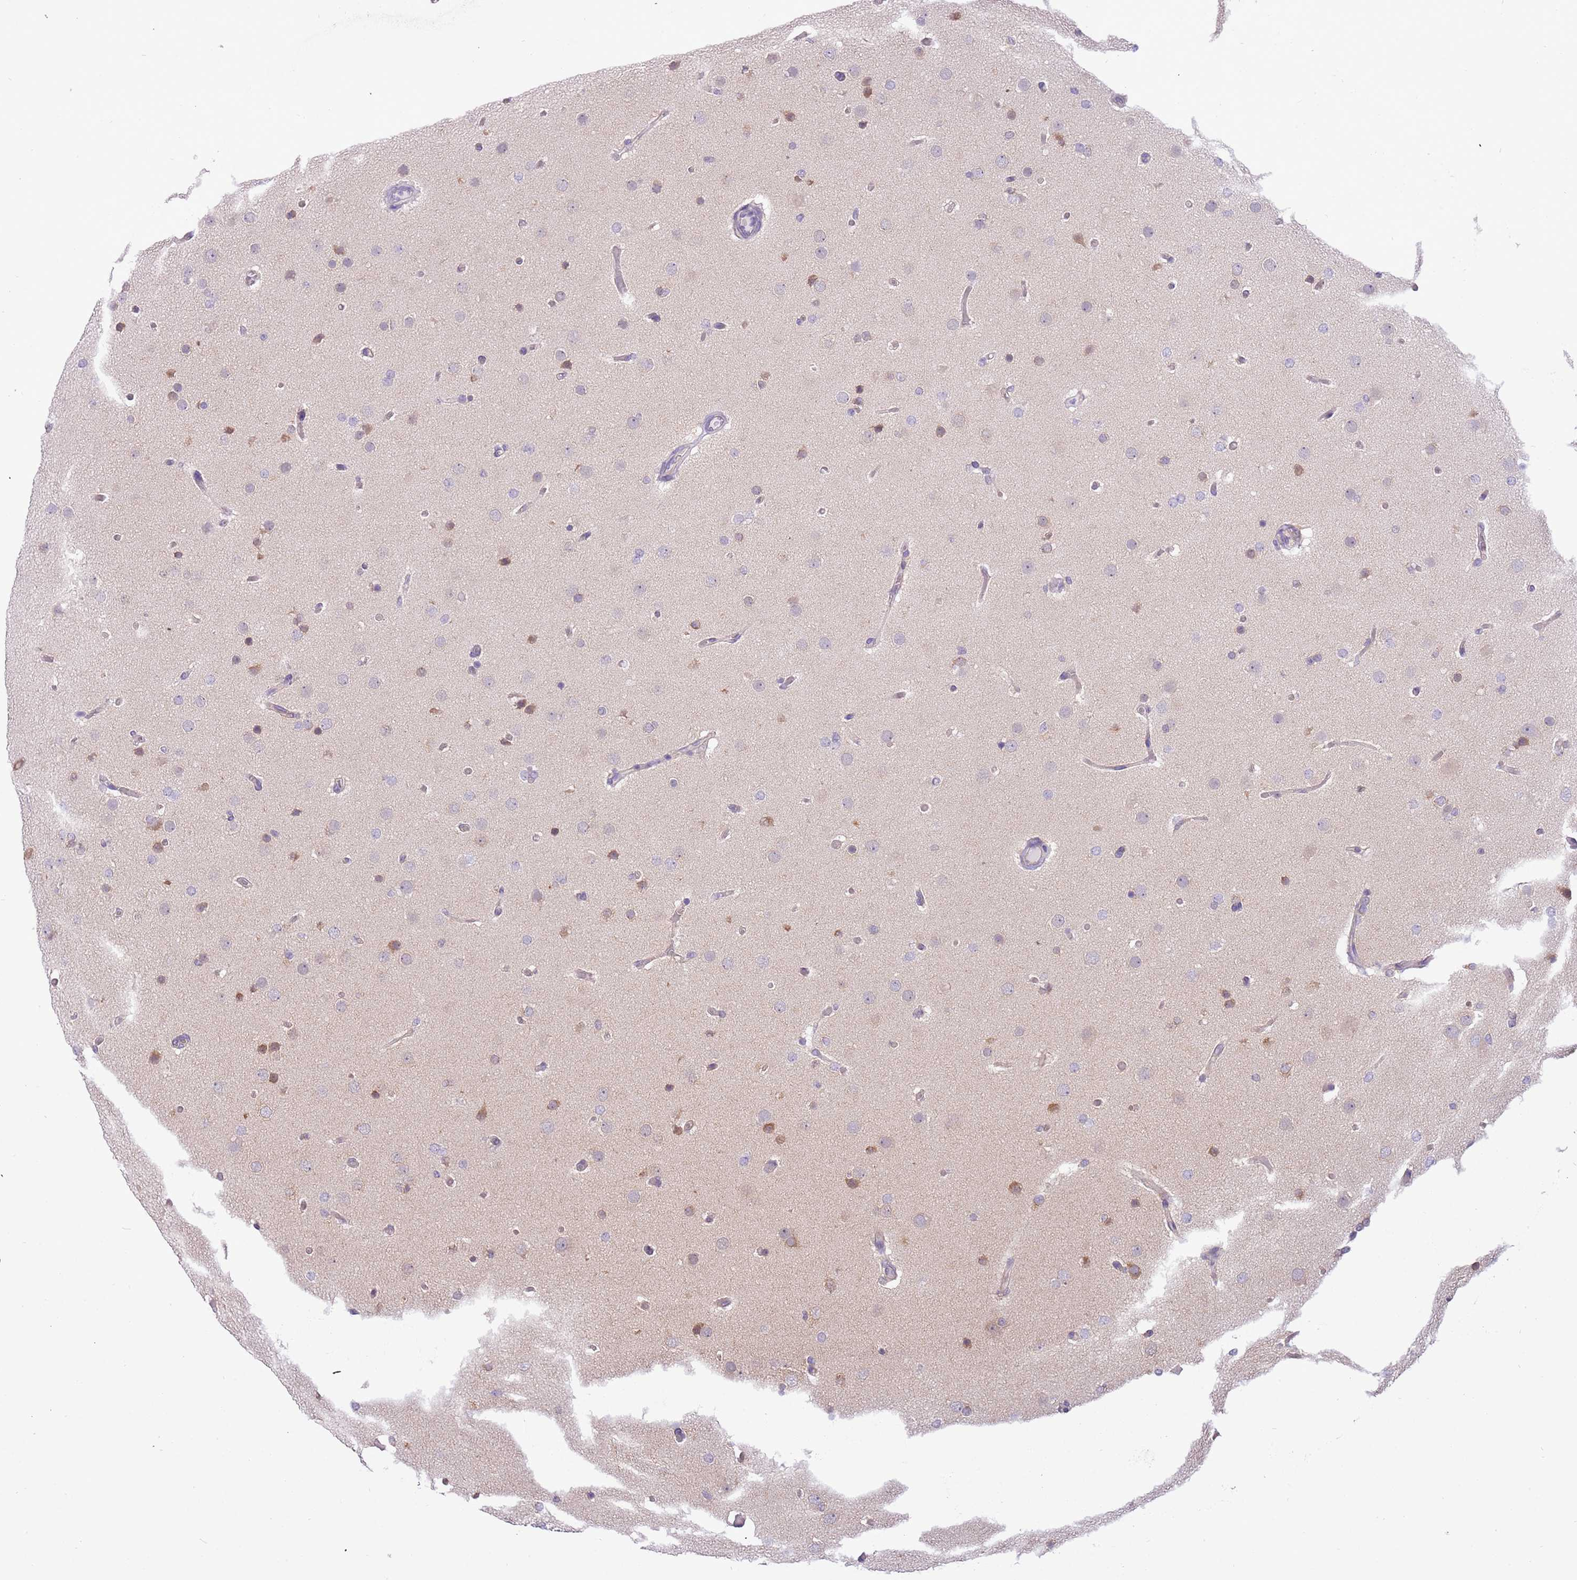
{"staining": {"intensity": "weak", "quantity": "<25%", "location": "cytoplasmic/membranous"}, "tissue": "glioma", "cell_type": "Tumor cells", "image_type": "cancer", "snomed": [{"axis": "morphology", "description": "Glioma, malignant, High grade"}, {"axis": "topography", "description": "Cerebral cortex"}], "caption": "Immunohistochemistry photomicrograph of malignant high-grade glioma stained for a protein (brown), which displays no expression in tumor cells.", "gene": "STIP1", "patient": {"sex": "female", "age": 36}}